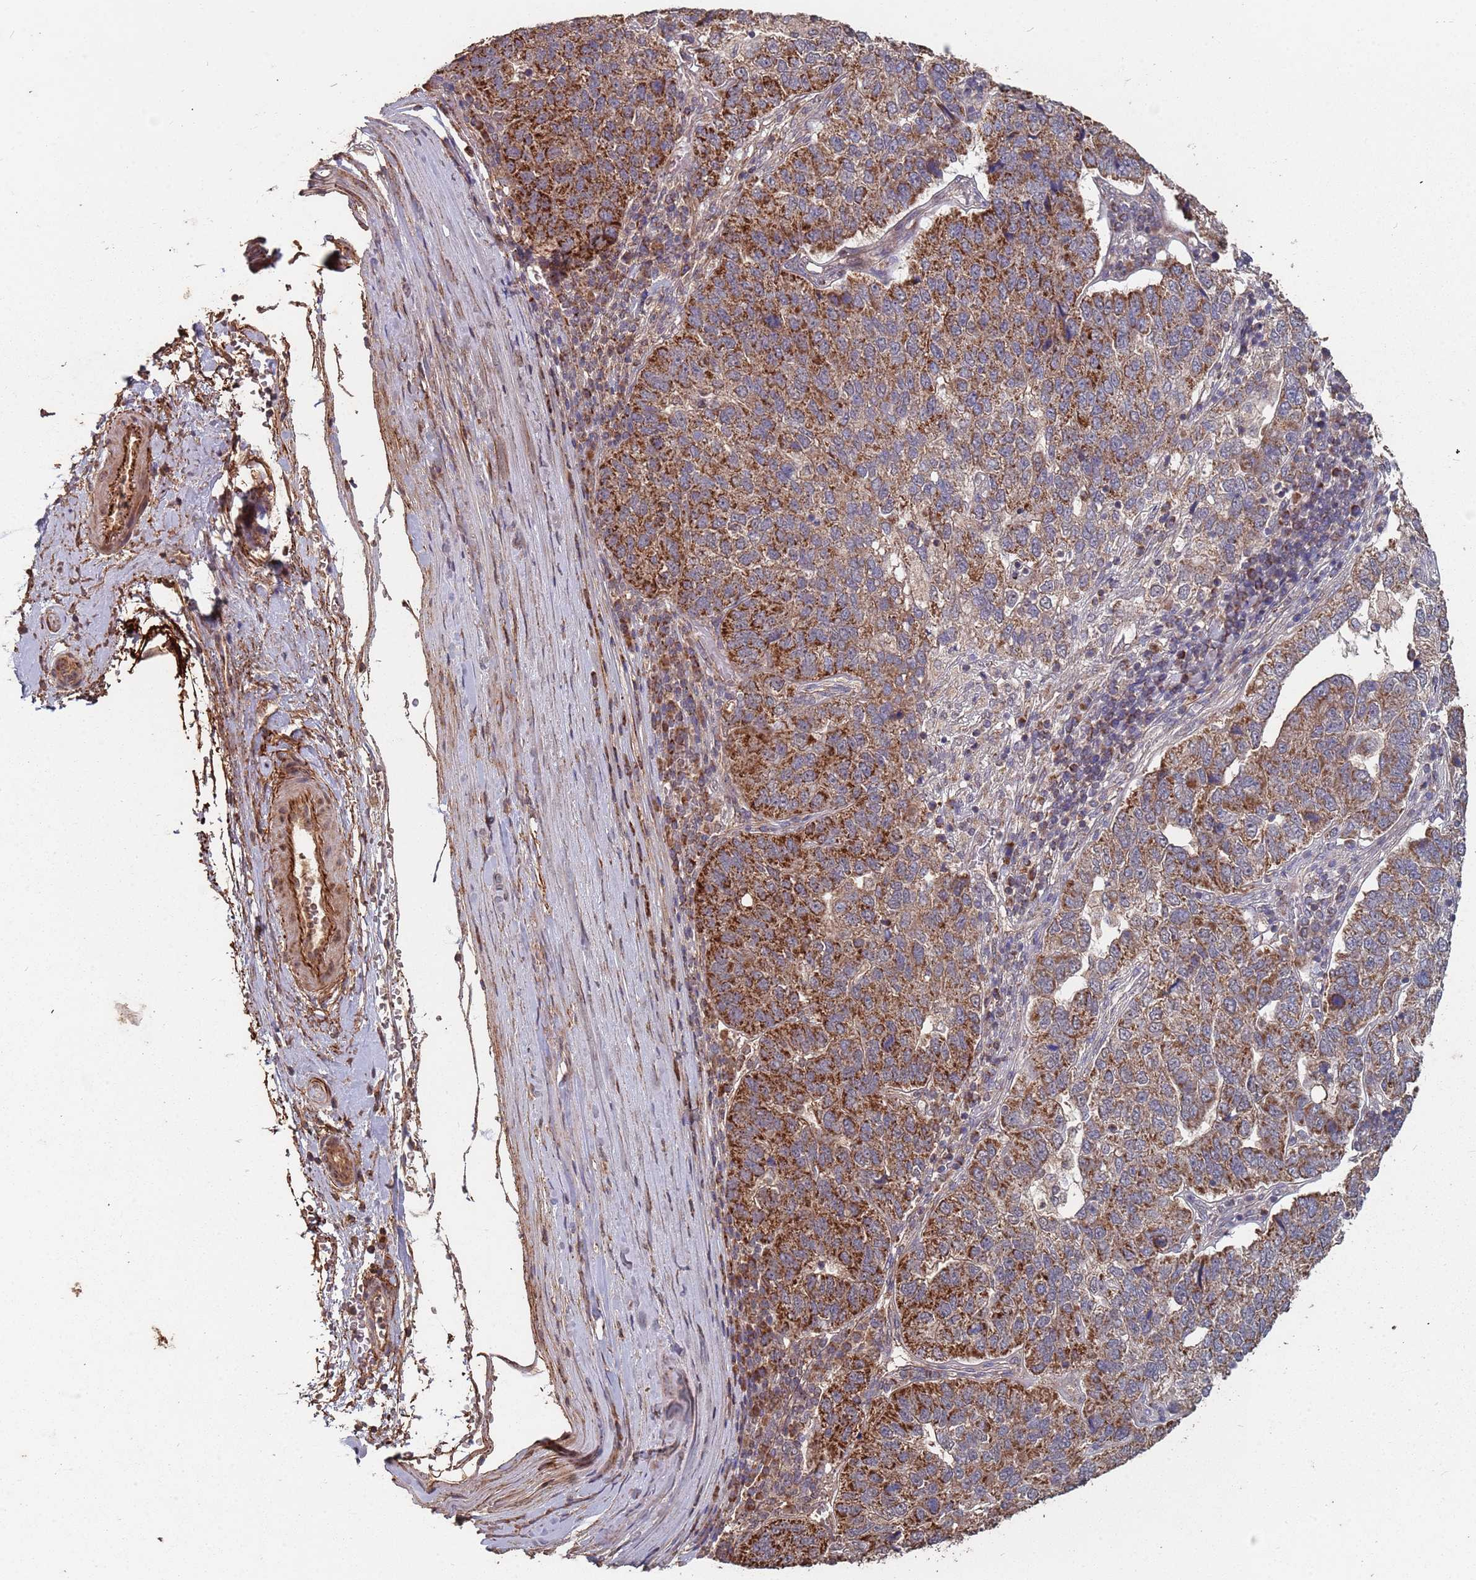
{"staining": {"intensity": "strong", "quantity": "25%-75%", "location": "cytoplasmic/membranous"}, "tissue": "pancreatic cancer", "cell_type": "Tumor cells", "image_type": "cancer", "snomed": [{"axis": "morphology", "description": "Adenocarcinoma, NOS"}, {"axis": "topography", "description": "Pancreas"}], "caption": "Immunohistochemical staining of human pancreatic cancer shows strong cytoplasmic/membranous protein expression in approximately 25%-75% of tumor cells.", "gene": "PRORP", "patient": {"sex": "female", "age": 61}}